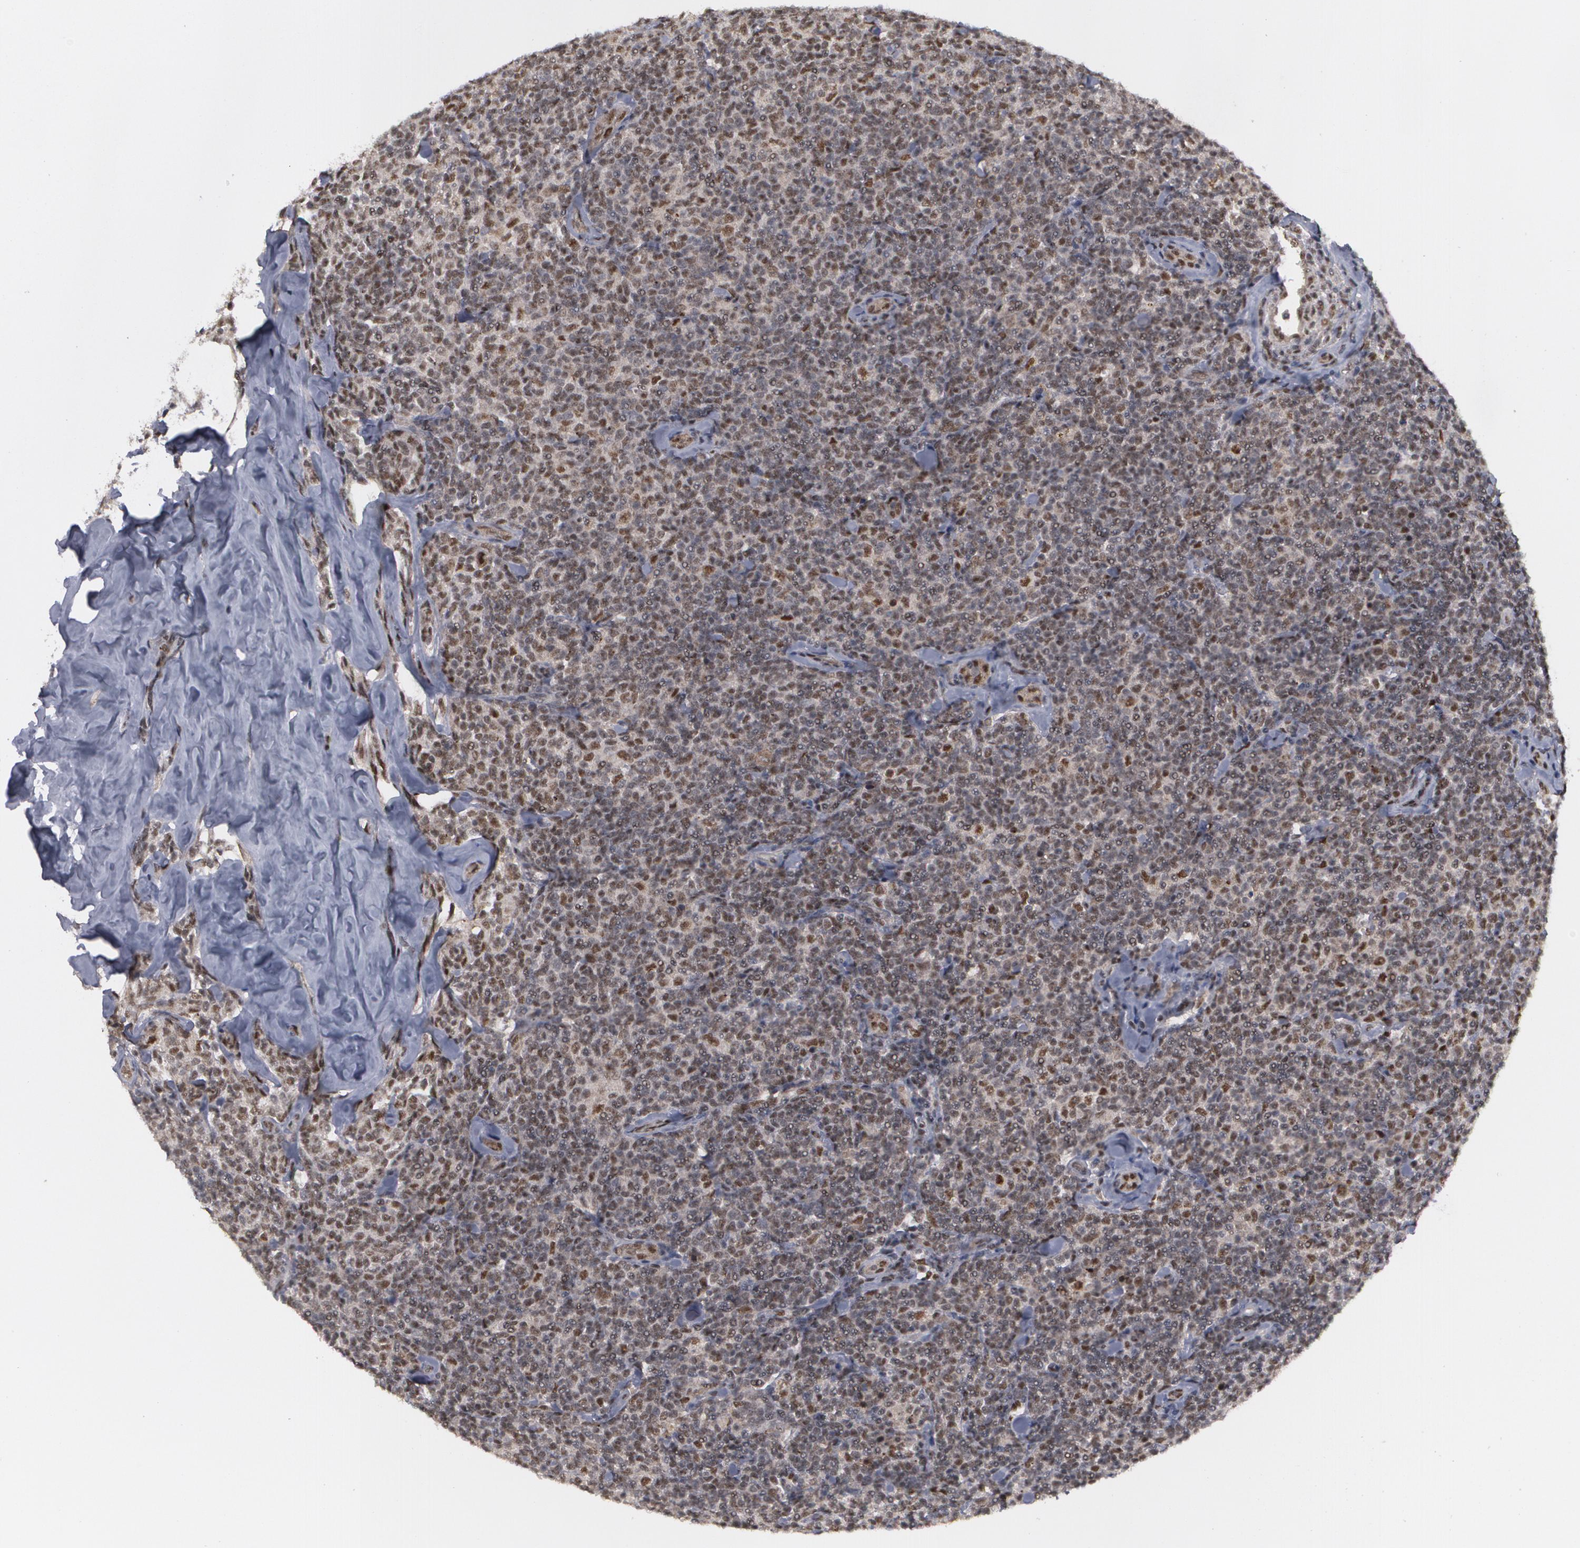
{"staining": {"intensity": "moderate", "quantity": "25%-75%", "location": "nuclear"}, "tissue": "lymphoma", "cell_type": "Tumor cells", "image_type": "cancer", "snomed": [{"axis": "morphology", "description": "Malignant lymphoma, non-Hodgkin's type, Low grade"}, {"axis": "topography", "description": "Lymph node"}], "caption": "Protein staining of lymphoma tissue reveals moderate nuclear positivity in approximately 25%-75% of tumor cells.", "gene": "INTS6", "patient": {"sex": "female", "age": 56}}